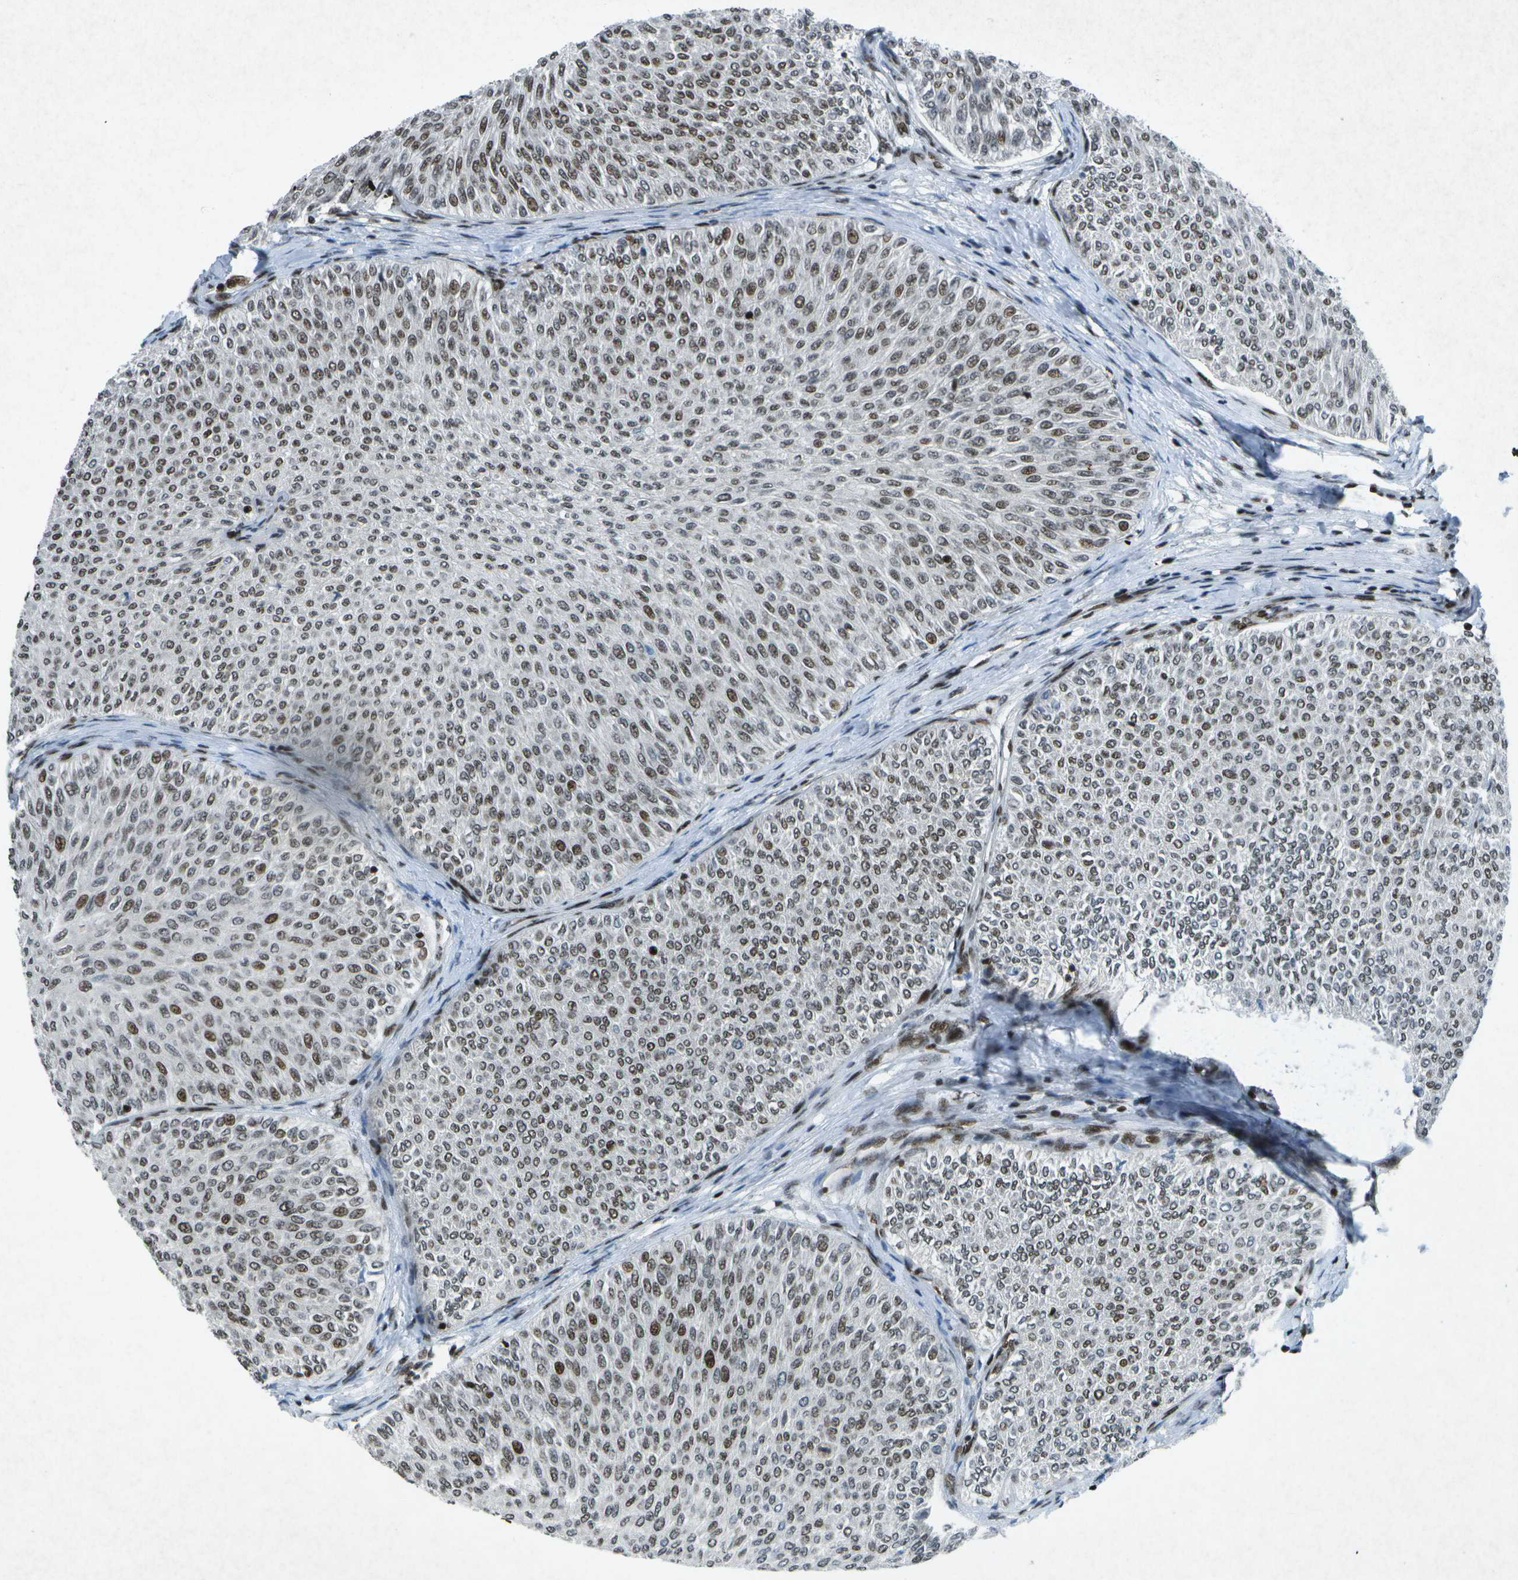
{"staining": {"intensity": "moderate", "quantity": ">75%", "location": "nuclear"}, "tissue": "urothelial cancer", "cell_type": "Tumor cells", "image_type": "cancer", "snomed": [{"axis": "morphology", "description": "Urothelial carcinoma, Low grade"}, {"axis": "topography", "description": "Urinary bladder"}], "caption": "Human urothelial cancer stained with a protein marker shows moderate staining in tumor cells.", "gene": "MTA2", "patient": {"sex": "male", "age": 78}}